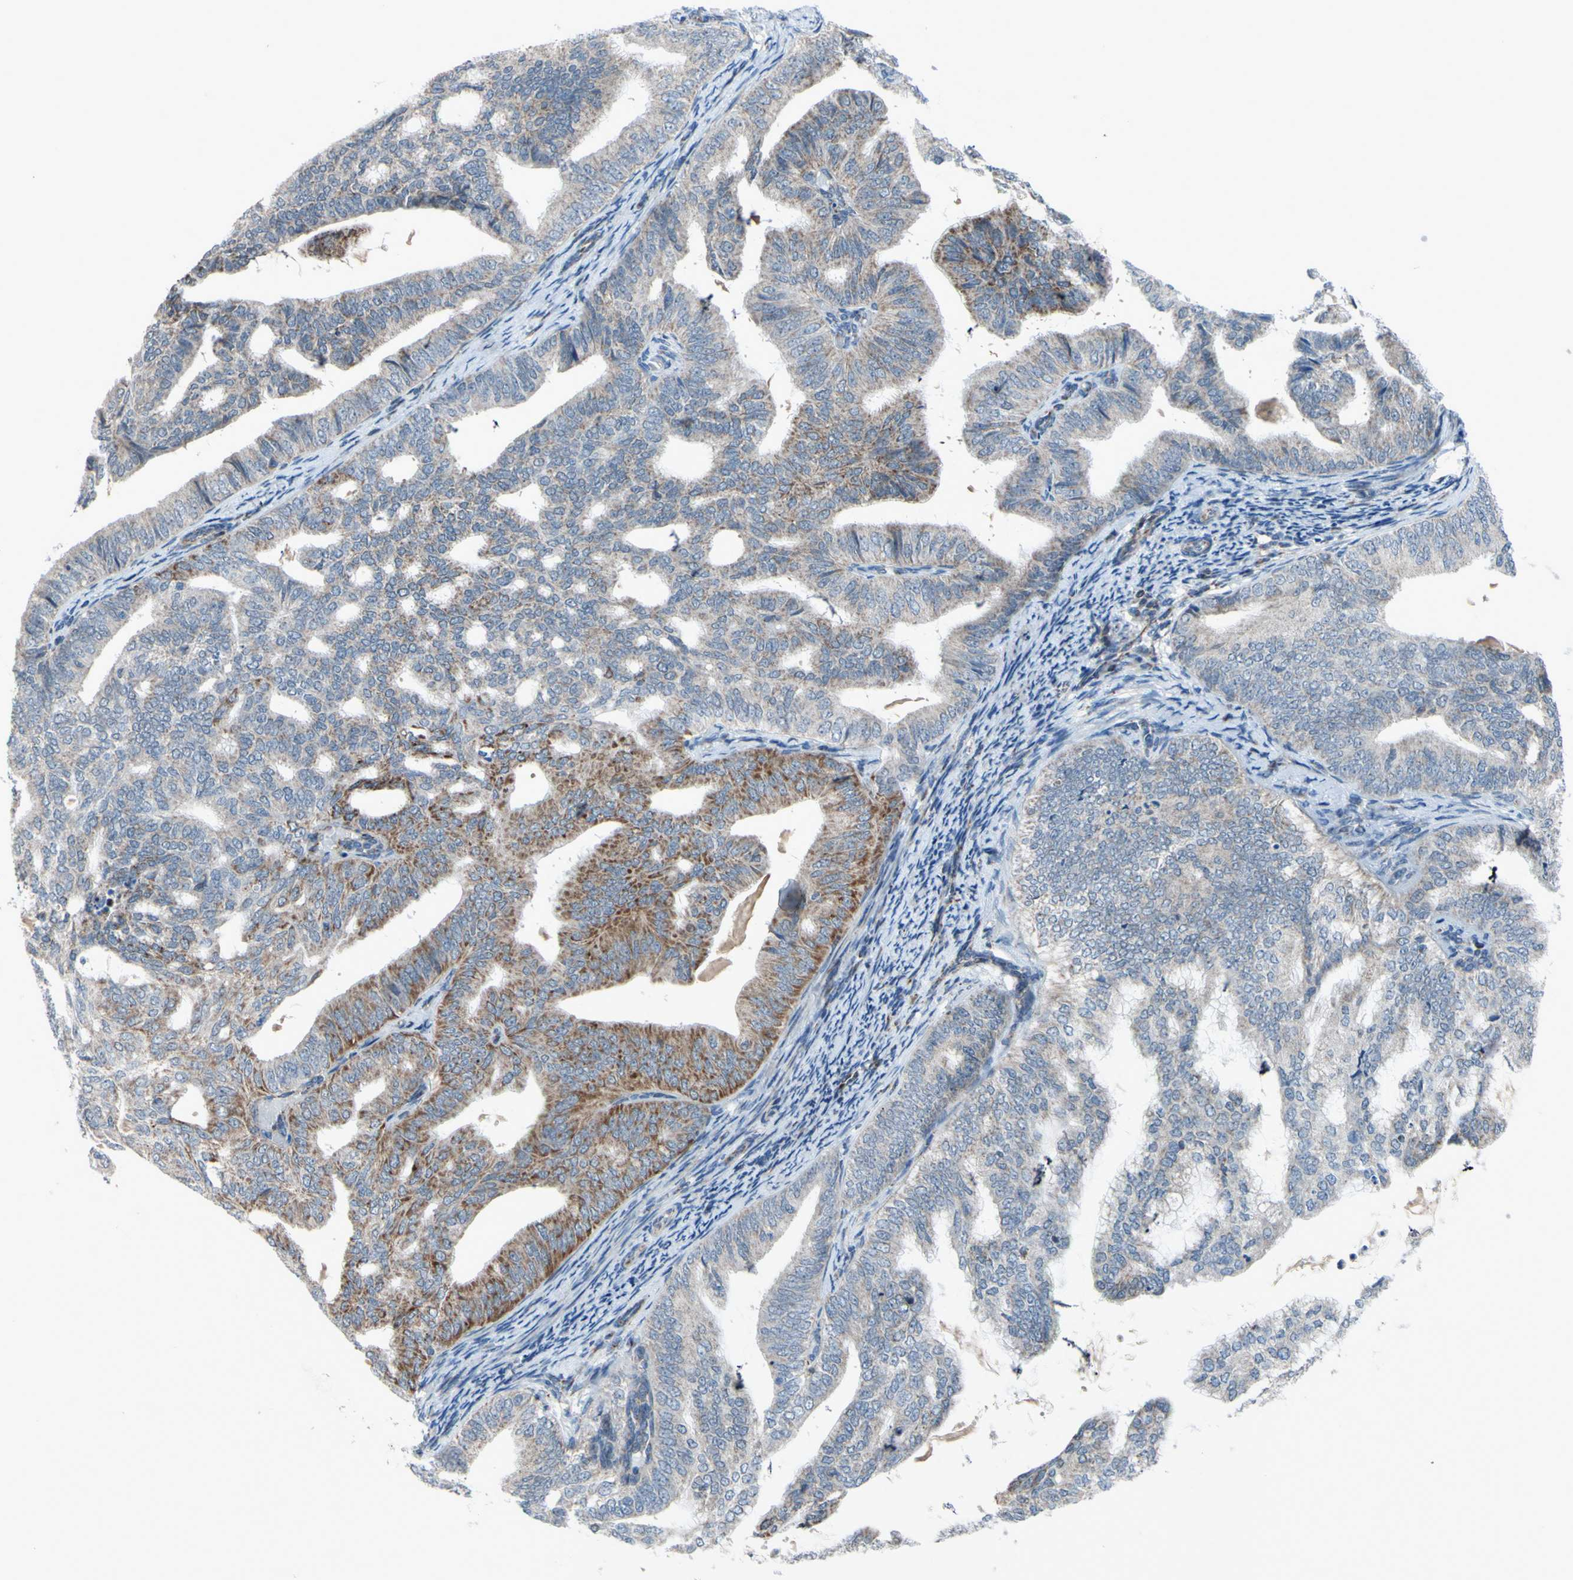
{"staining": {"intensity": "weak", "quantity": "25%-75%", "location": "cytoplasmic/membranous"}, "tissue": "endometrial cancer", "cell_type": "Tumor cells", "image_type": "cancer", "snomed": [{"axis": "morphology", "description": "Adenocarcinoma, NOS"}, {"axis": "topography", "description": "Endometrium"}], "caption": "Immunohistochemistry micrograph of endometrial cancer stained for a protein (brown), which shows low levels of weak cytoplasmic/membranous staining in approximately 25%-75% of tumor cells.", "gene": "GLT8D1", "patient": {"sex": "female", "age": 58}}